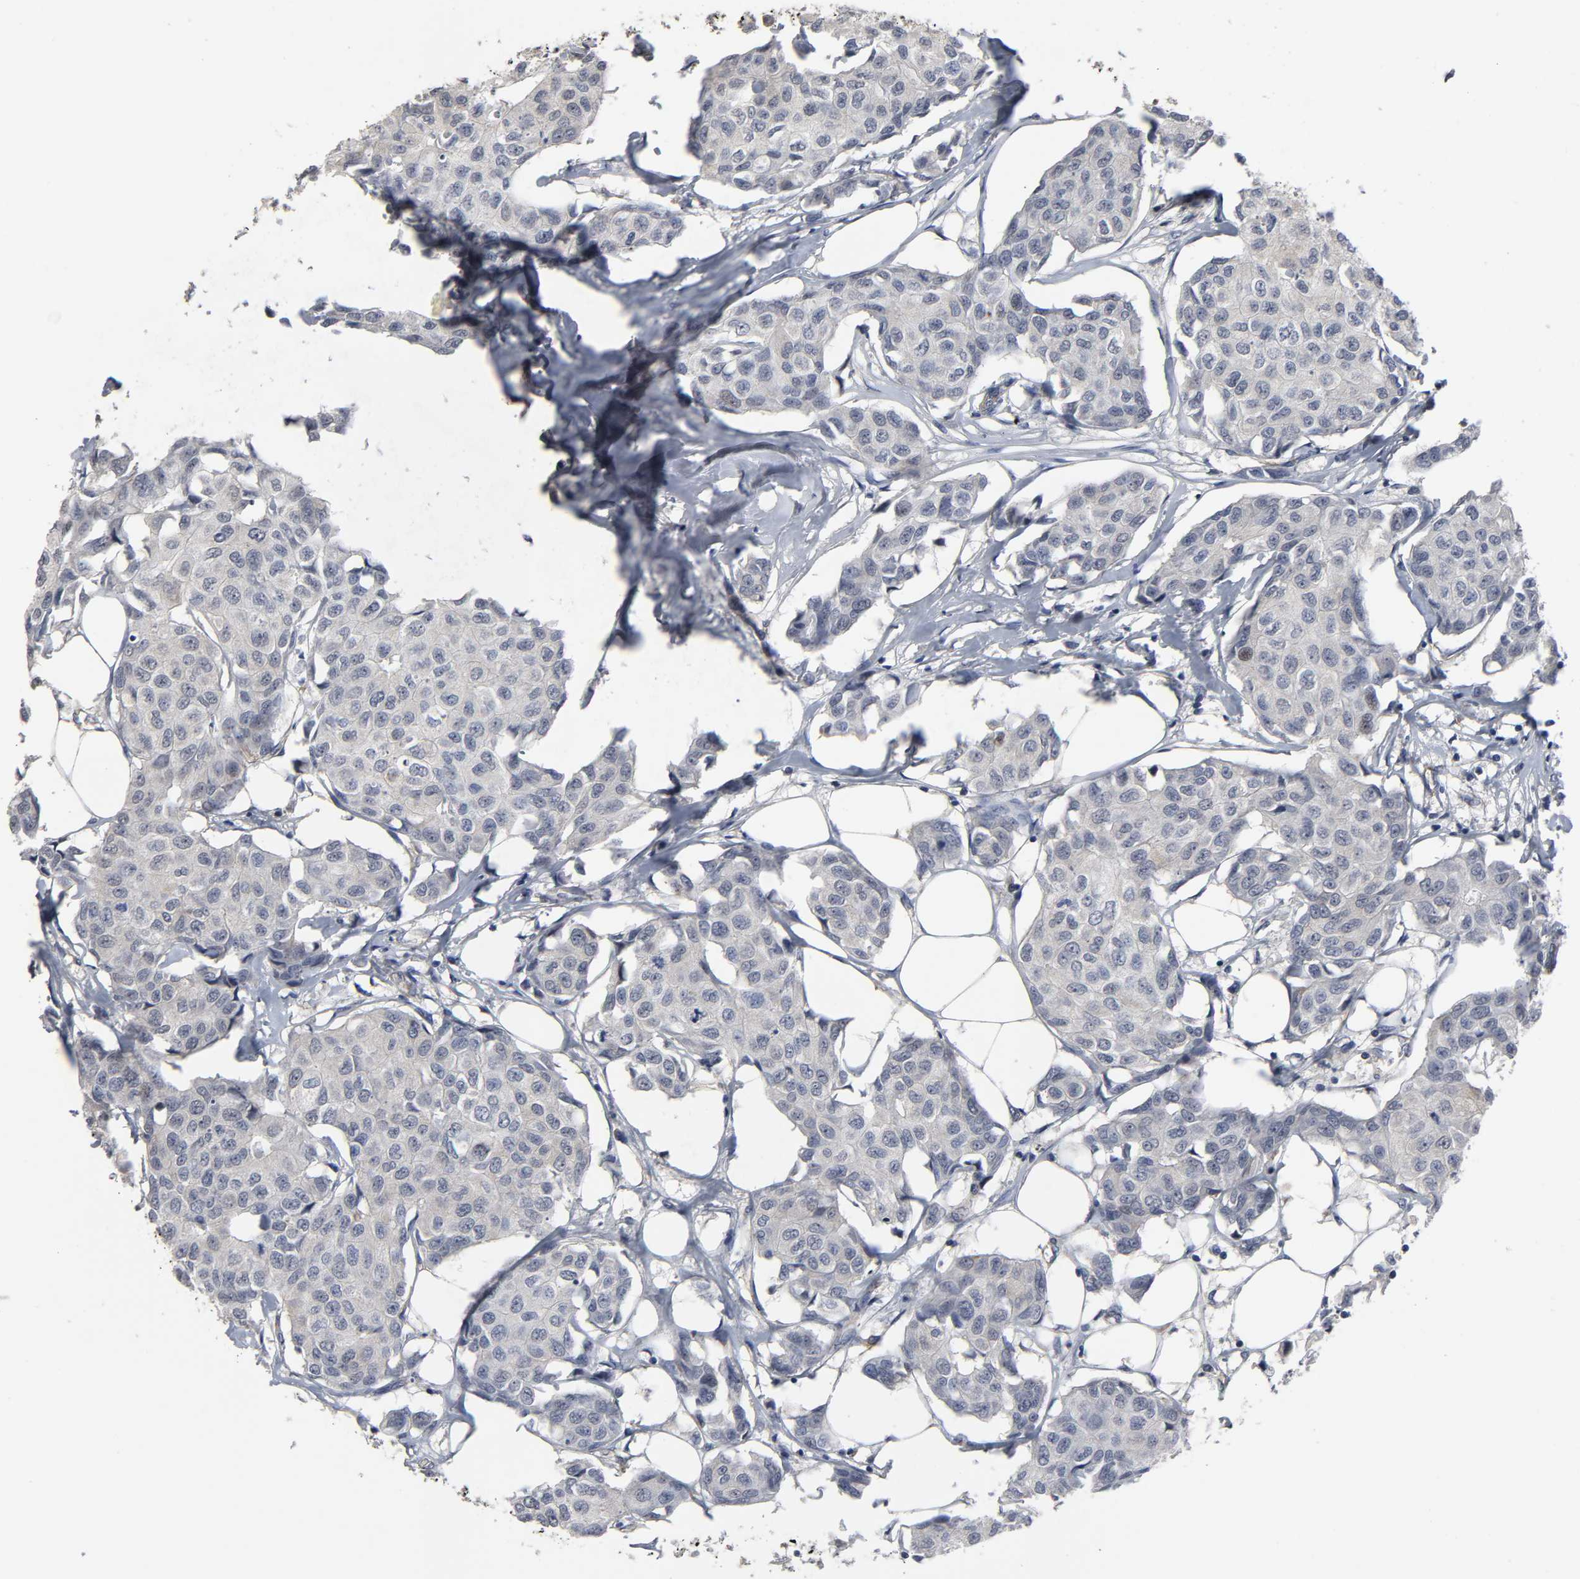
{"staining": {"intensity": "negative", "quantity": "none", "location": "none"}, "tissue": "breast cancer", "cell_type": "Tumor cells", "image_type": "cancer", "snomed": [{"axis": "morphology", "description": "Duct carcinoma"}, {"axis": "topography", "description": "Breast"}], "caption": "A histopathology image of breast cancer (invasive ductal carcinoma) stained for a protein exhibits no brown staining in tumor cells.", "gene": "SH3GLB1", "patient": {"sex": "female", "age": 80}}